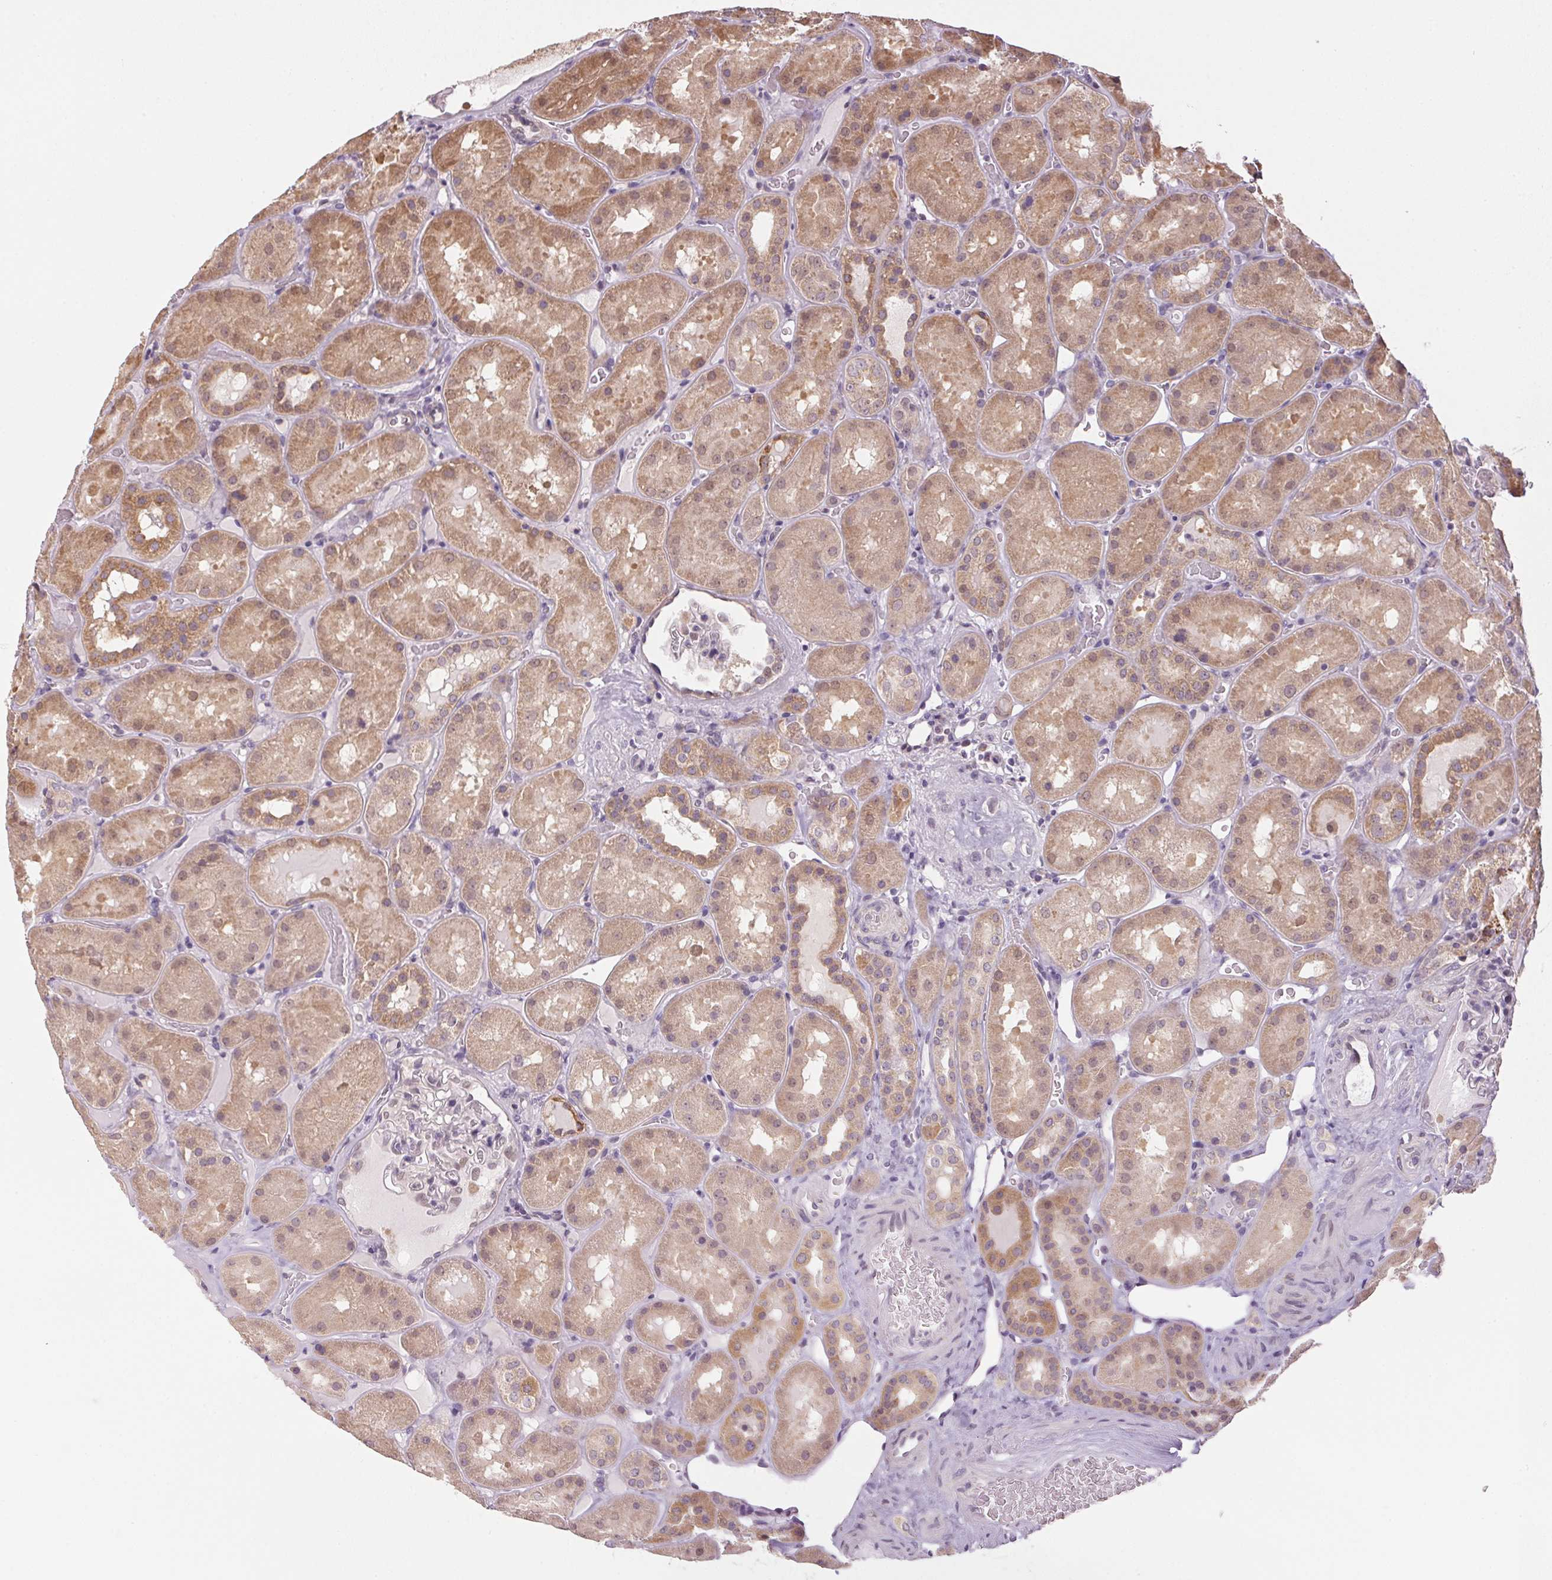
{"staining": {"intensity": "negative", "quantity": "none", "location": "none"}, "tissue": "kidney", "cell_type": "Cells in glomeruli", "image_type": "normal", "snomed": [{"axis": "morphology", "description": "Normal tissue, NOS"}, {"axis": "topography", "description": "Kidney"}], "caption": "DAB (3,3'-diaminobenzidine) immunohistochemical staining of benign kidney displays no significant positivity in cells in glomeruli.", "gene": "SC5D", "patient": {"sex": "male", "age": 73}}